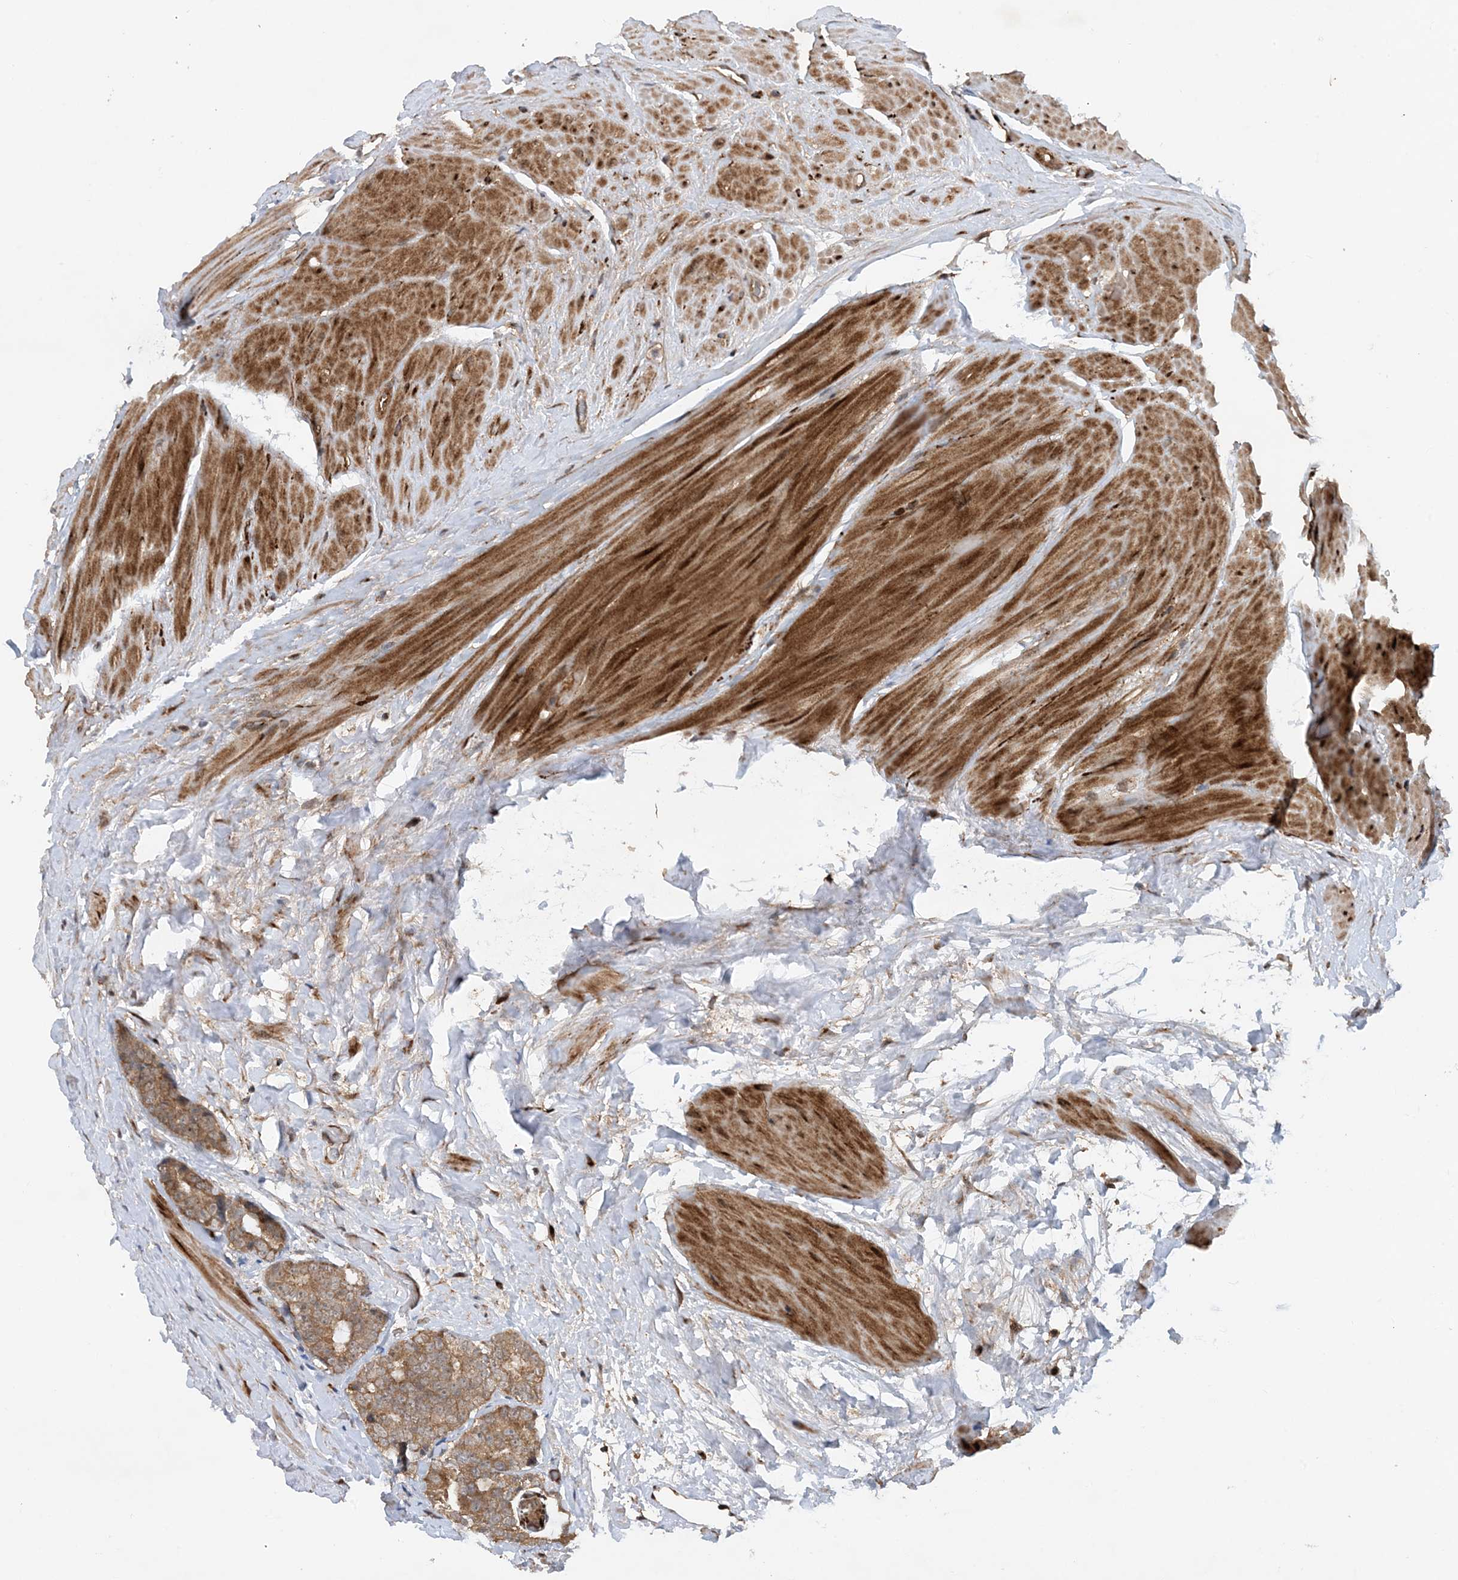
{"staining": {"intensity": "moderate", "quantity": ">75%", "location": "cytoplasmic/membranous"}, "tissue": "prostate cancer", "cell_type": "Tumor cells", "image_type": "cancer", "snomed": [{"axis": "morphology", "description": "Adenocarcinoma, High grade"}, {"axis": "topography", "description": "Prostate"}], "caption": "The histopathology image demonstrates staining of prostate adenocarcinoma (high-grade), revealing moderate cytoplasmic/membranous protein expression (brown color) within tumor cells.", "gene": "HEMK1", "patient": {"sex": "male", "age": 56}}